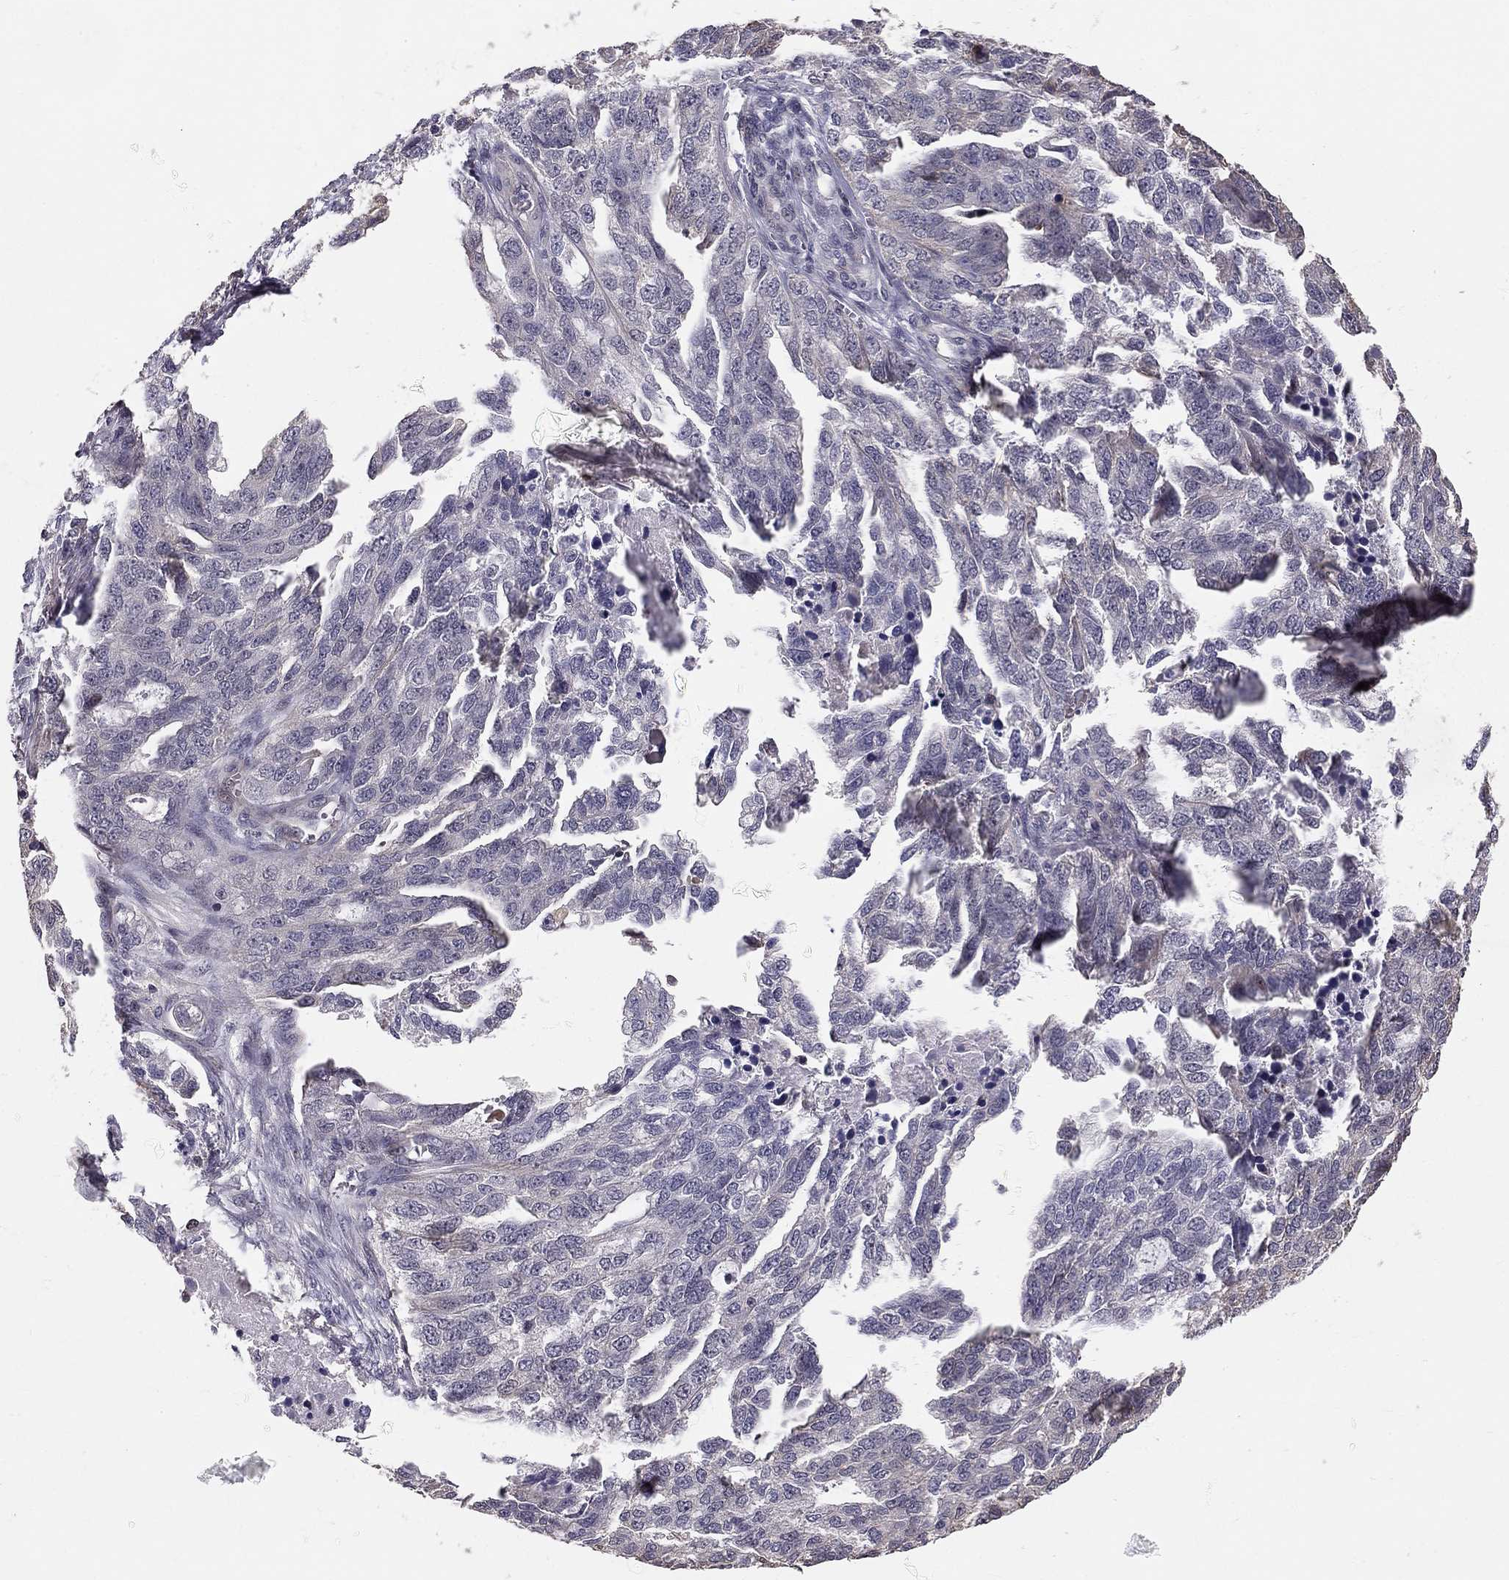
{"staining": {"intensity": "negative", "quantity": "none", "location": "none"}, "tissue": "ovarian cancer", "cell_type": "Tumor cells", "image_type": "cancer", "snomed": [{"axis": "morphology", "description": "Cystadenocarcinoma, serous, NOS"}, {"axis": "topography", "description": "Ovary"}], "caption": "A high-resolution histopathology image shows IHC staining of ovarian cancer (serous cystadenocarcinoma), which displays no significant staining in tumor cells. (Immunohistochemistry, brightfield microscopy, high magnification).", "gene": "GJB4", "patient": {"sex": "female", "age": 51}}